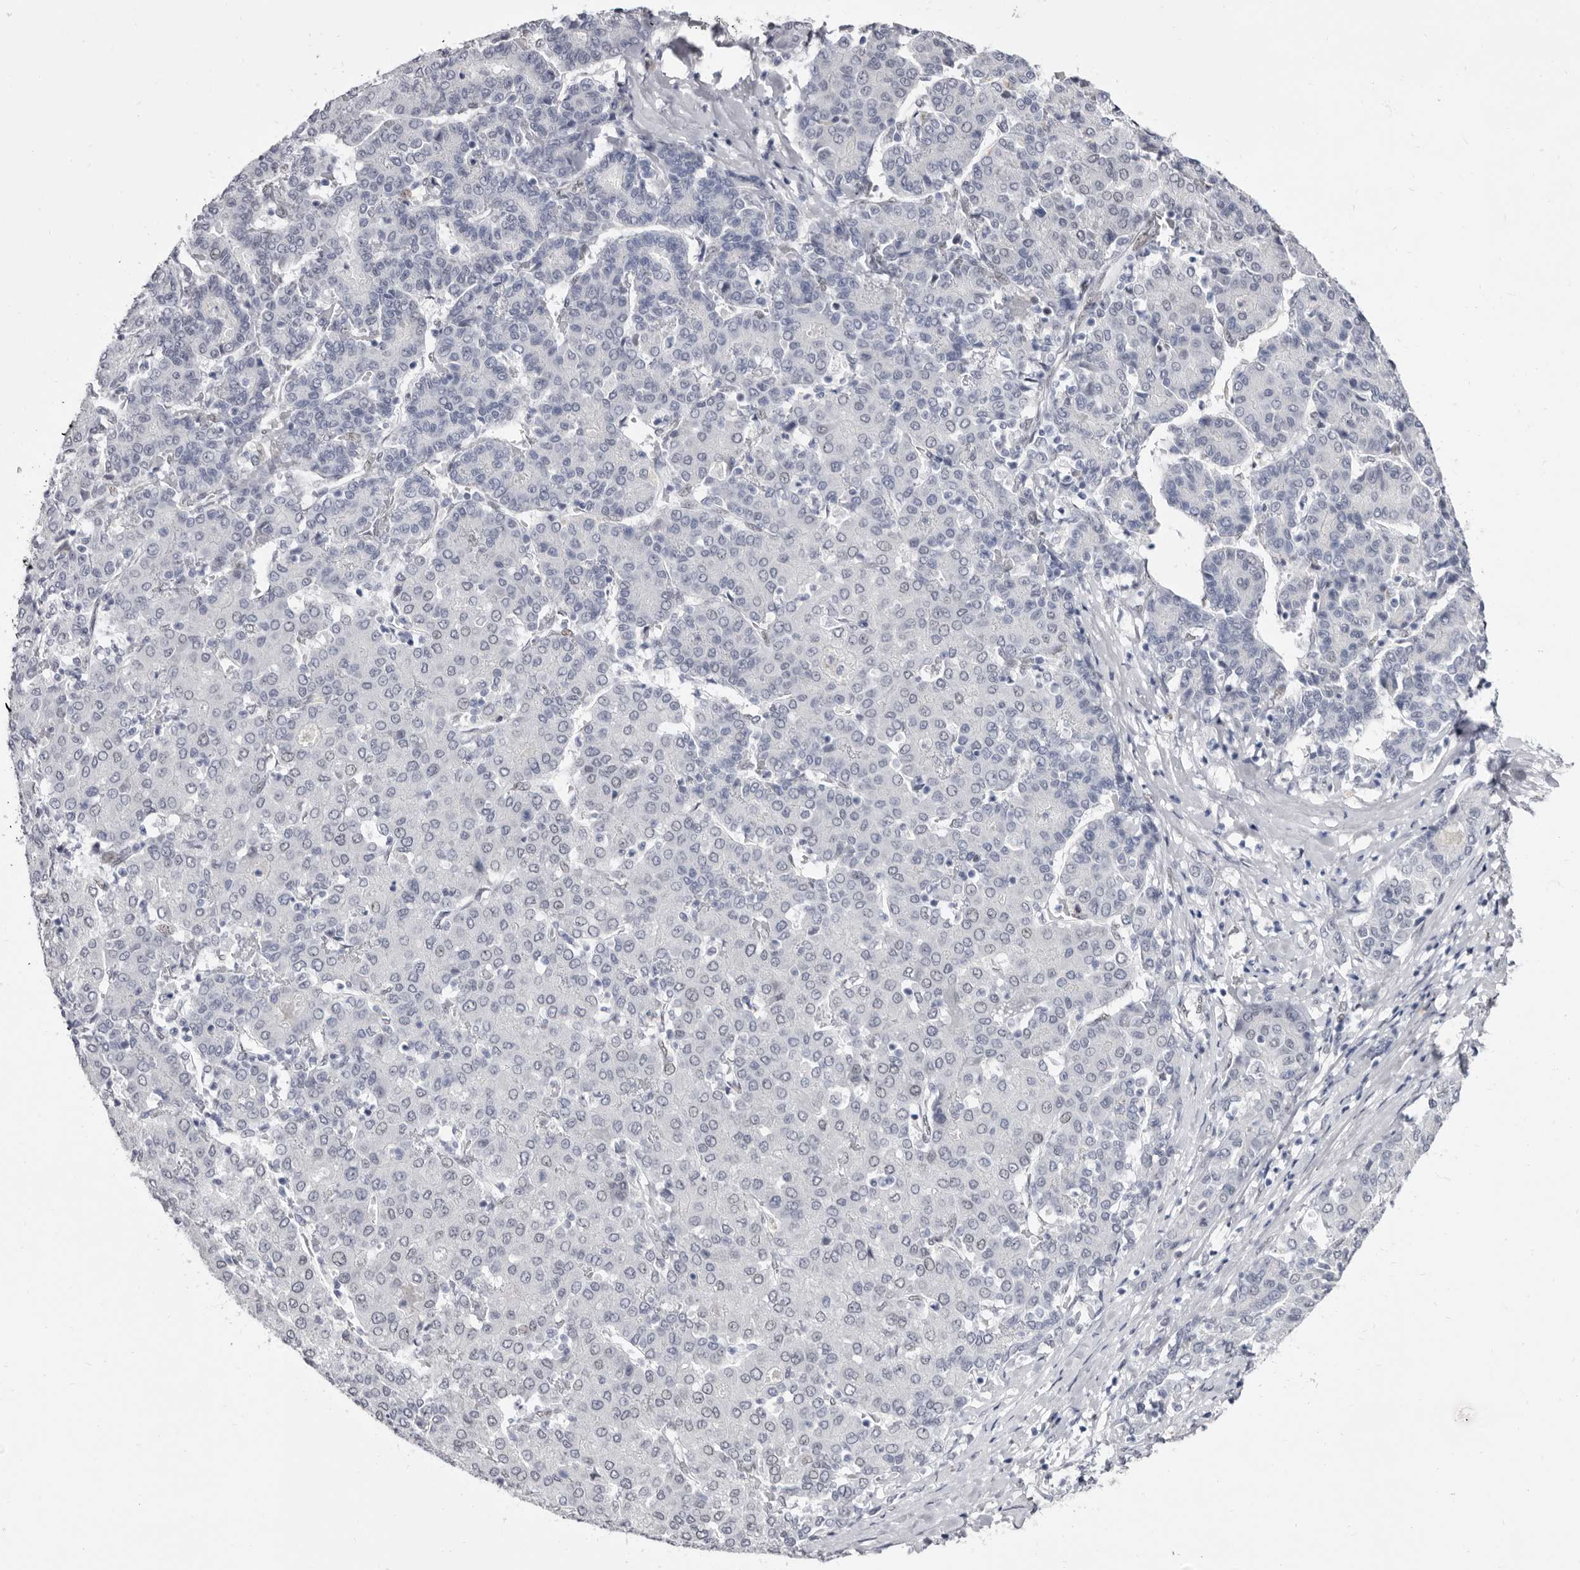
{"staining": {"intensity": "negative", "quantity": "none", "location": "none"}, "tissue": "liver cancer", "cell_type": "Tumor cells", "image_type": "cancer", "snomed": [{"axis": "morphology", "description": "Carcinoma, Hepatocellular, NOS"}, {"axis": "topography", "description": "Liver"}], "caption": "A high-resolution micrograph shows immunohistochemistry (IHC) staining of hepatocellular carcinoma (liver), which exhibits no significant staining in tumor cells.", "gene": "ZNF326", "patient": {"sex": "male", "age": 65}}